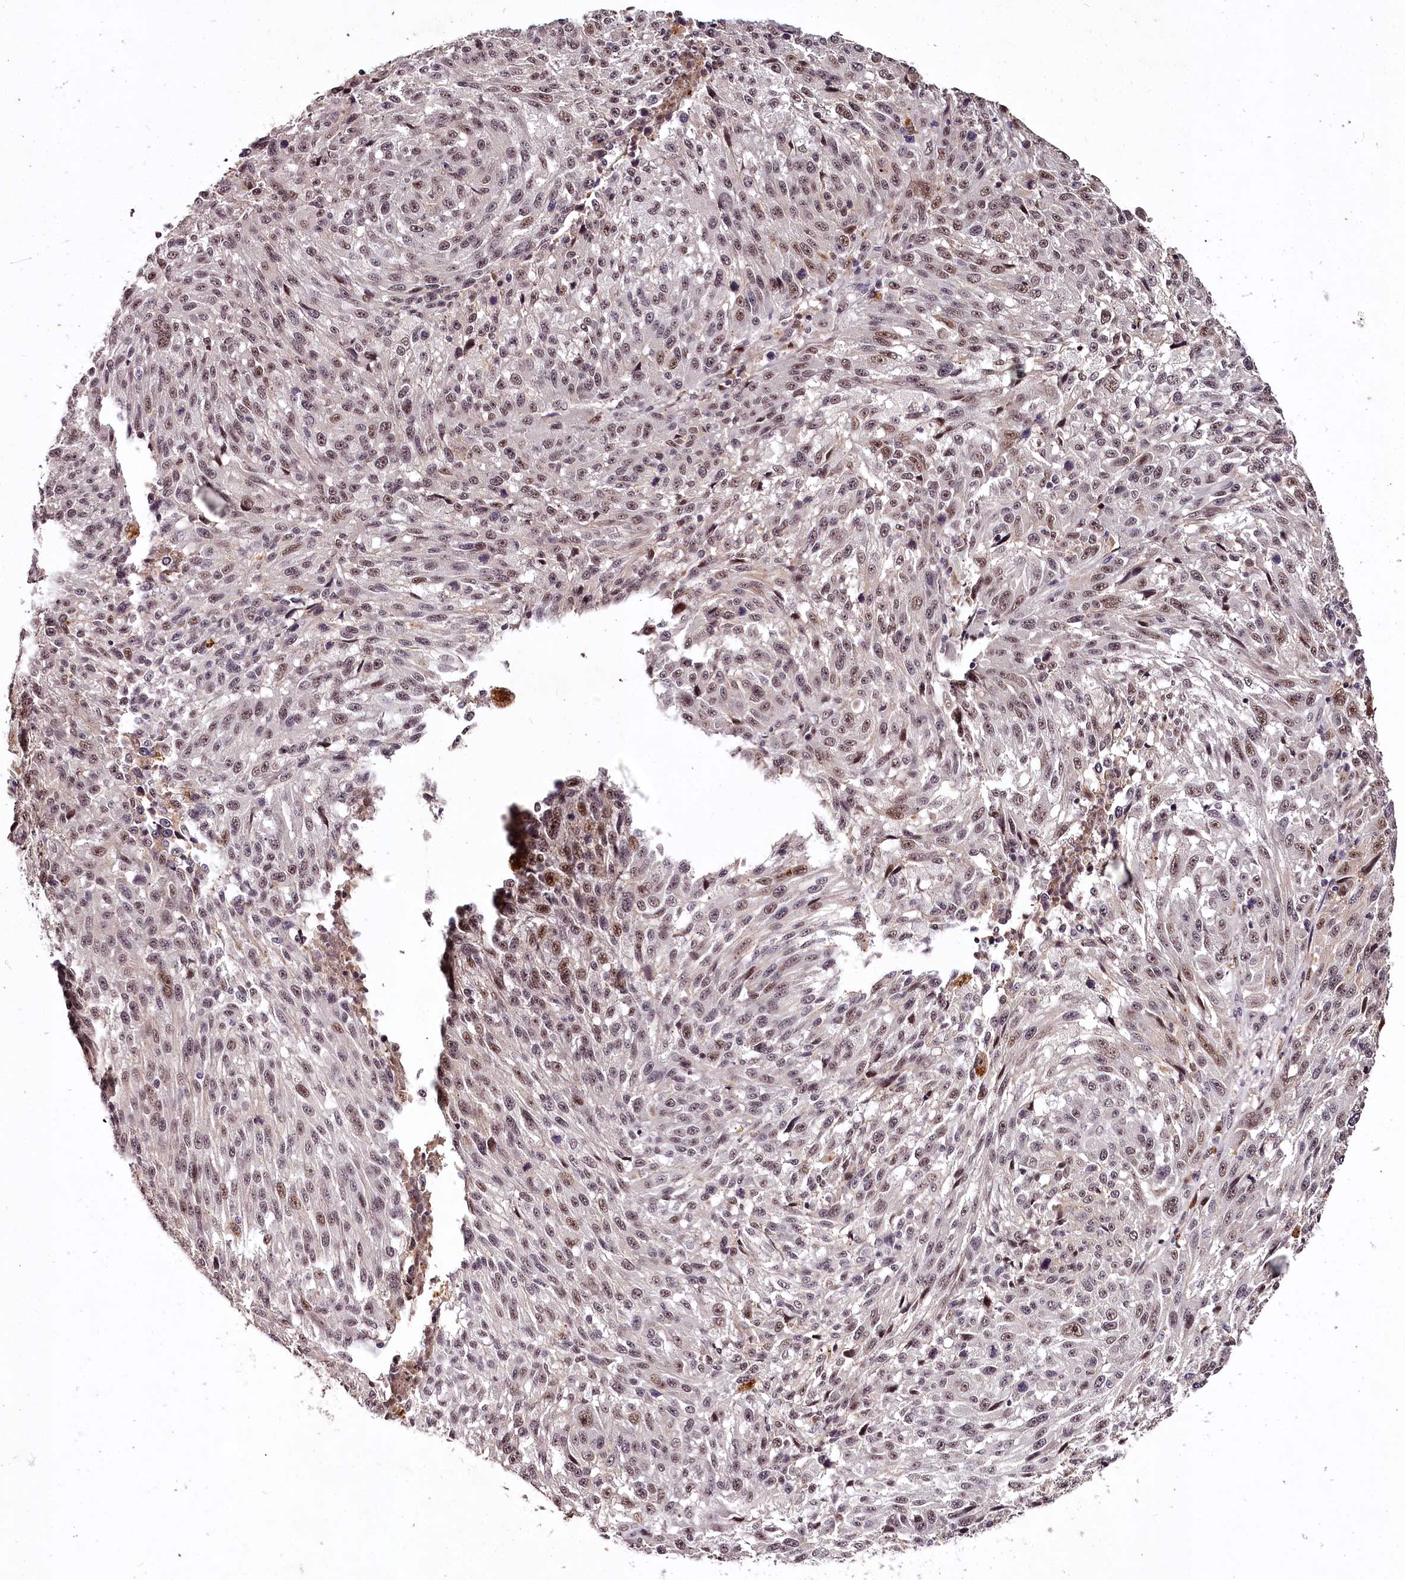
{"staining": {"intensity": "moderate", "quantity": ">75%", "location": "nuclear"}, "tissue": "melanoma", "cell_type": "Tumor cells", "image_type": "cancer", "snomed": [{"axis": "morphology", "description": "Malignant melanoma, NOS"}, {"axis": "topography", "description": "Skin"}], "caption": "Human malignant melanoma stained with a protein marker exhibits moderate staining in tumor cells.", "gene": "MAML3", "patient": {"sex": "male", "age": 53}}